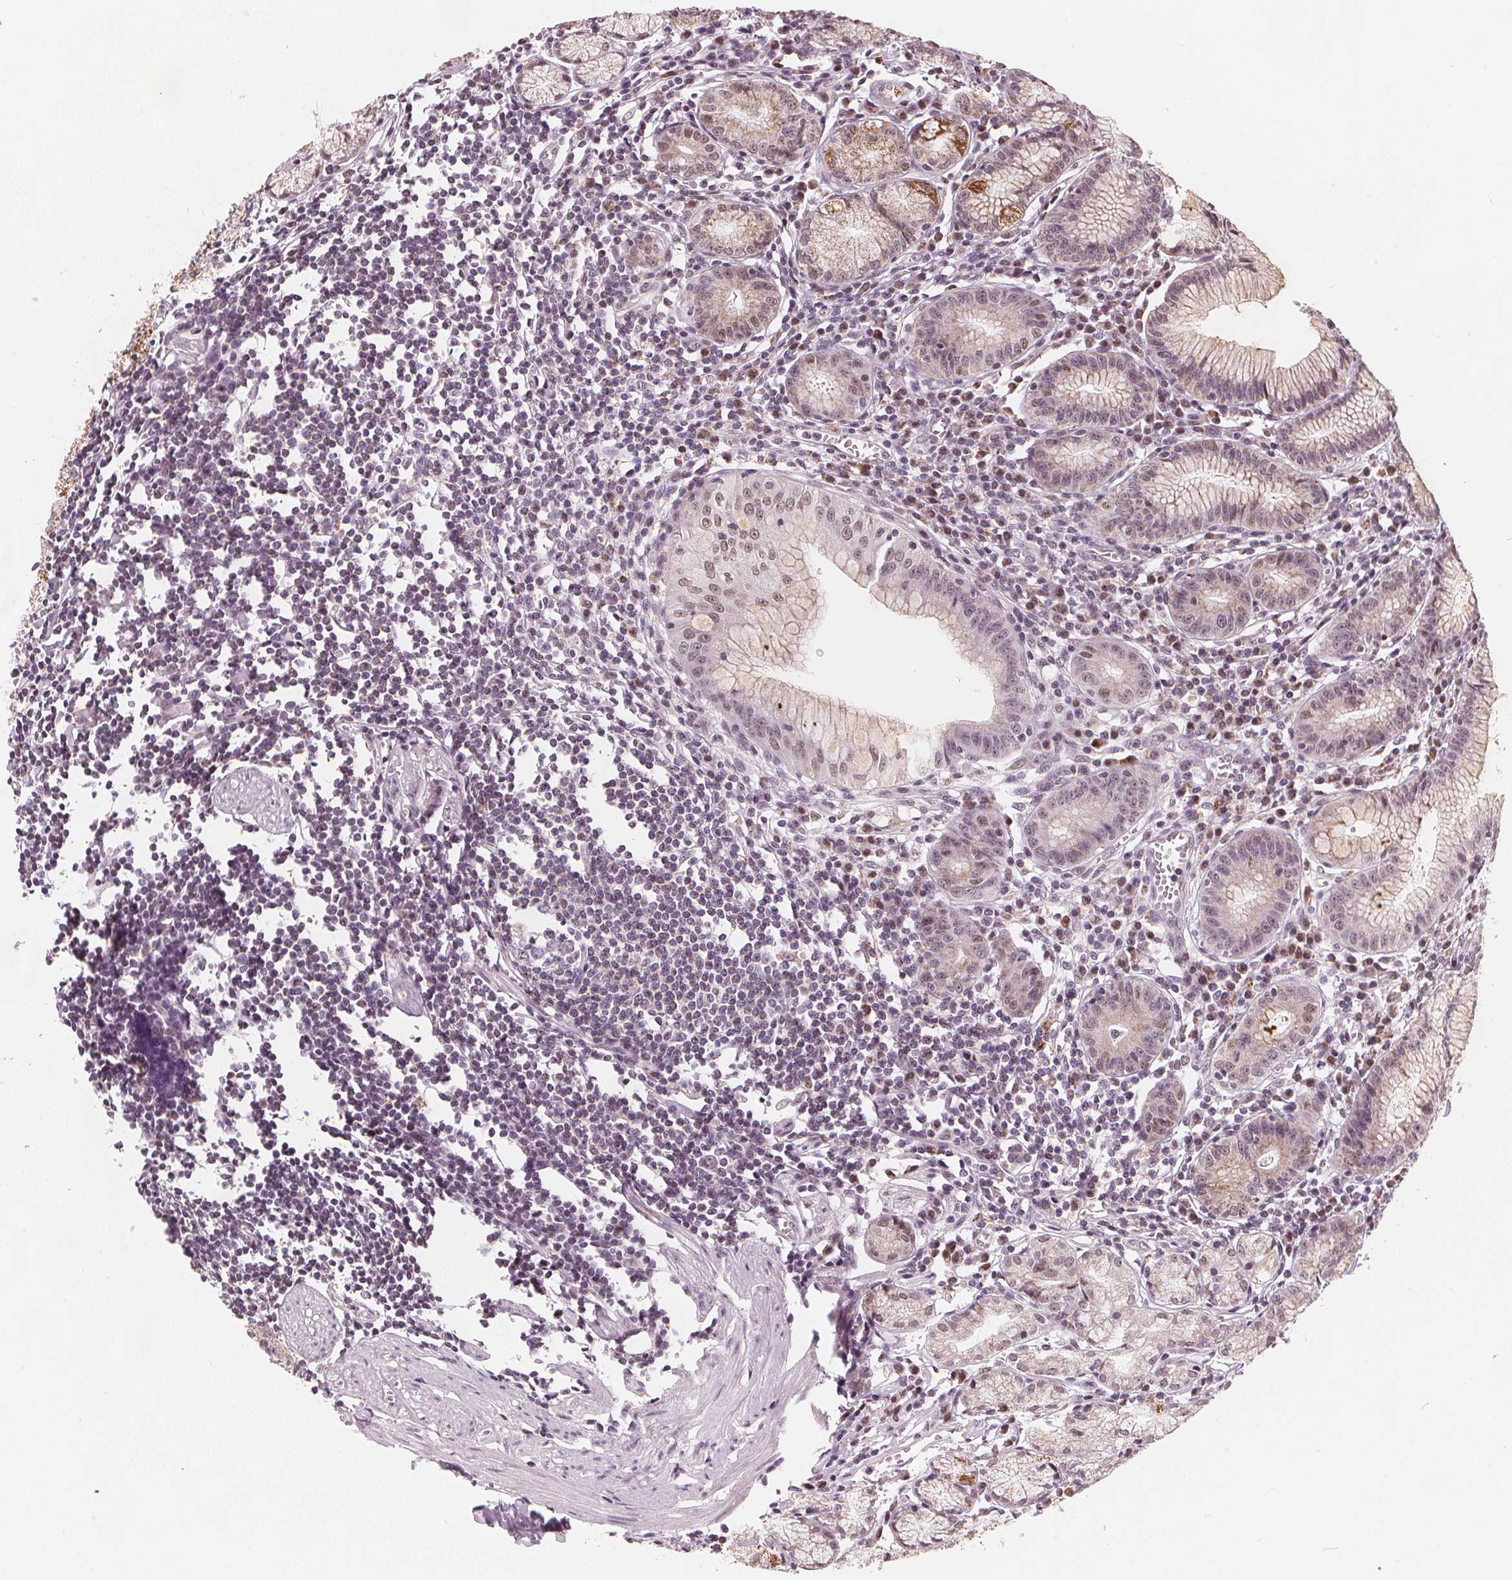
{"staining": {"intensity": "moderate", "quantity": "25%-75%", "location": "cytoplasmic/membranous,nuclear"}, "tissue": "stomach", "cell_type": "Glandular cells", "image_type": "normal", "snomed": [{"axis": "morphology", "description": "Normal tissue, NOS"}, {"axis": "topography", "description": "Stomach"}], "caption": "Human stomach stained with a brown dye shows moderate cytoplasmic/membranous,nuclear positive staining in approximately 25%-75% of glandular cells.", "gene": "DPM2", "patient": {"sex": "male", "age": 55}}